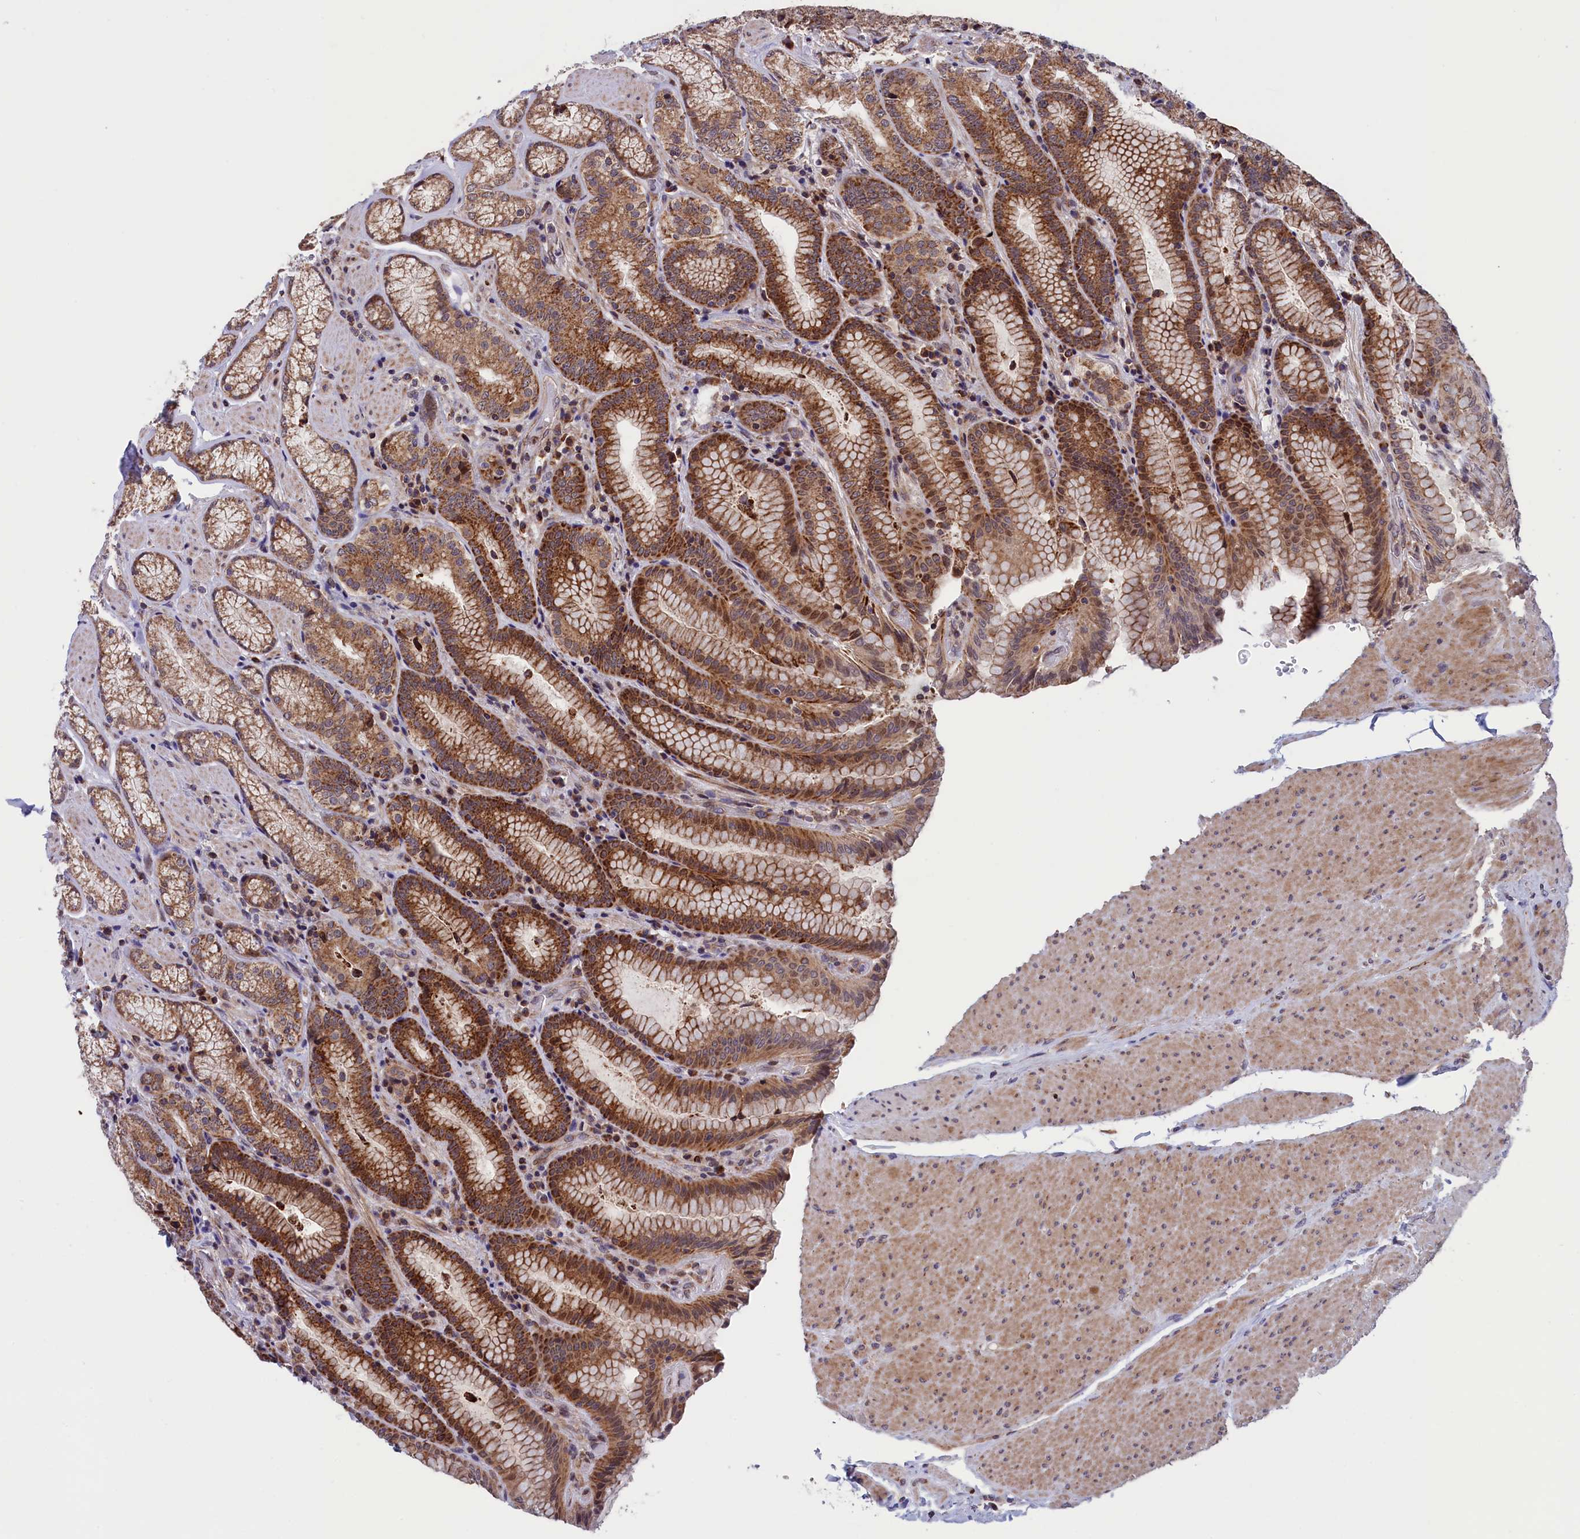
{"staining": {"intensity": "strong", "quantity": "25%-75%", "location": "cytoplasmic/membranous"}, "tissue": "stomach", "cell_type": "Glandular cells", "image_type": "normal", "snomed": [{"axis": "morphology", "description": "Normal tissue, NOS"}, {"axis": "topography", "description": "Stomach, upper"}, {"axis": "topography", "description": "Stomach, lower"}], "caption": "Immunohistochemistry micrograph of normal stomach: stomach stained using IHC shows high levels of strong protein expression localized specifically in the cytoplasmic/membranous of glandular cells, appearing as a cytoplasmic/membranous brown color.", "gene": "TIMM44", "patient": {"sex": "female", "age": 76}}